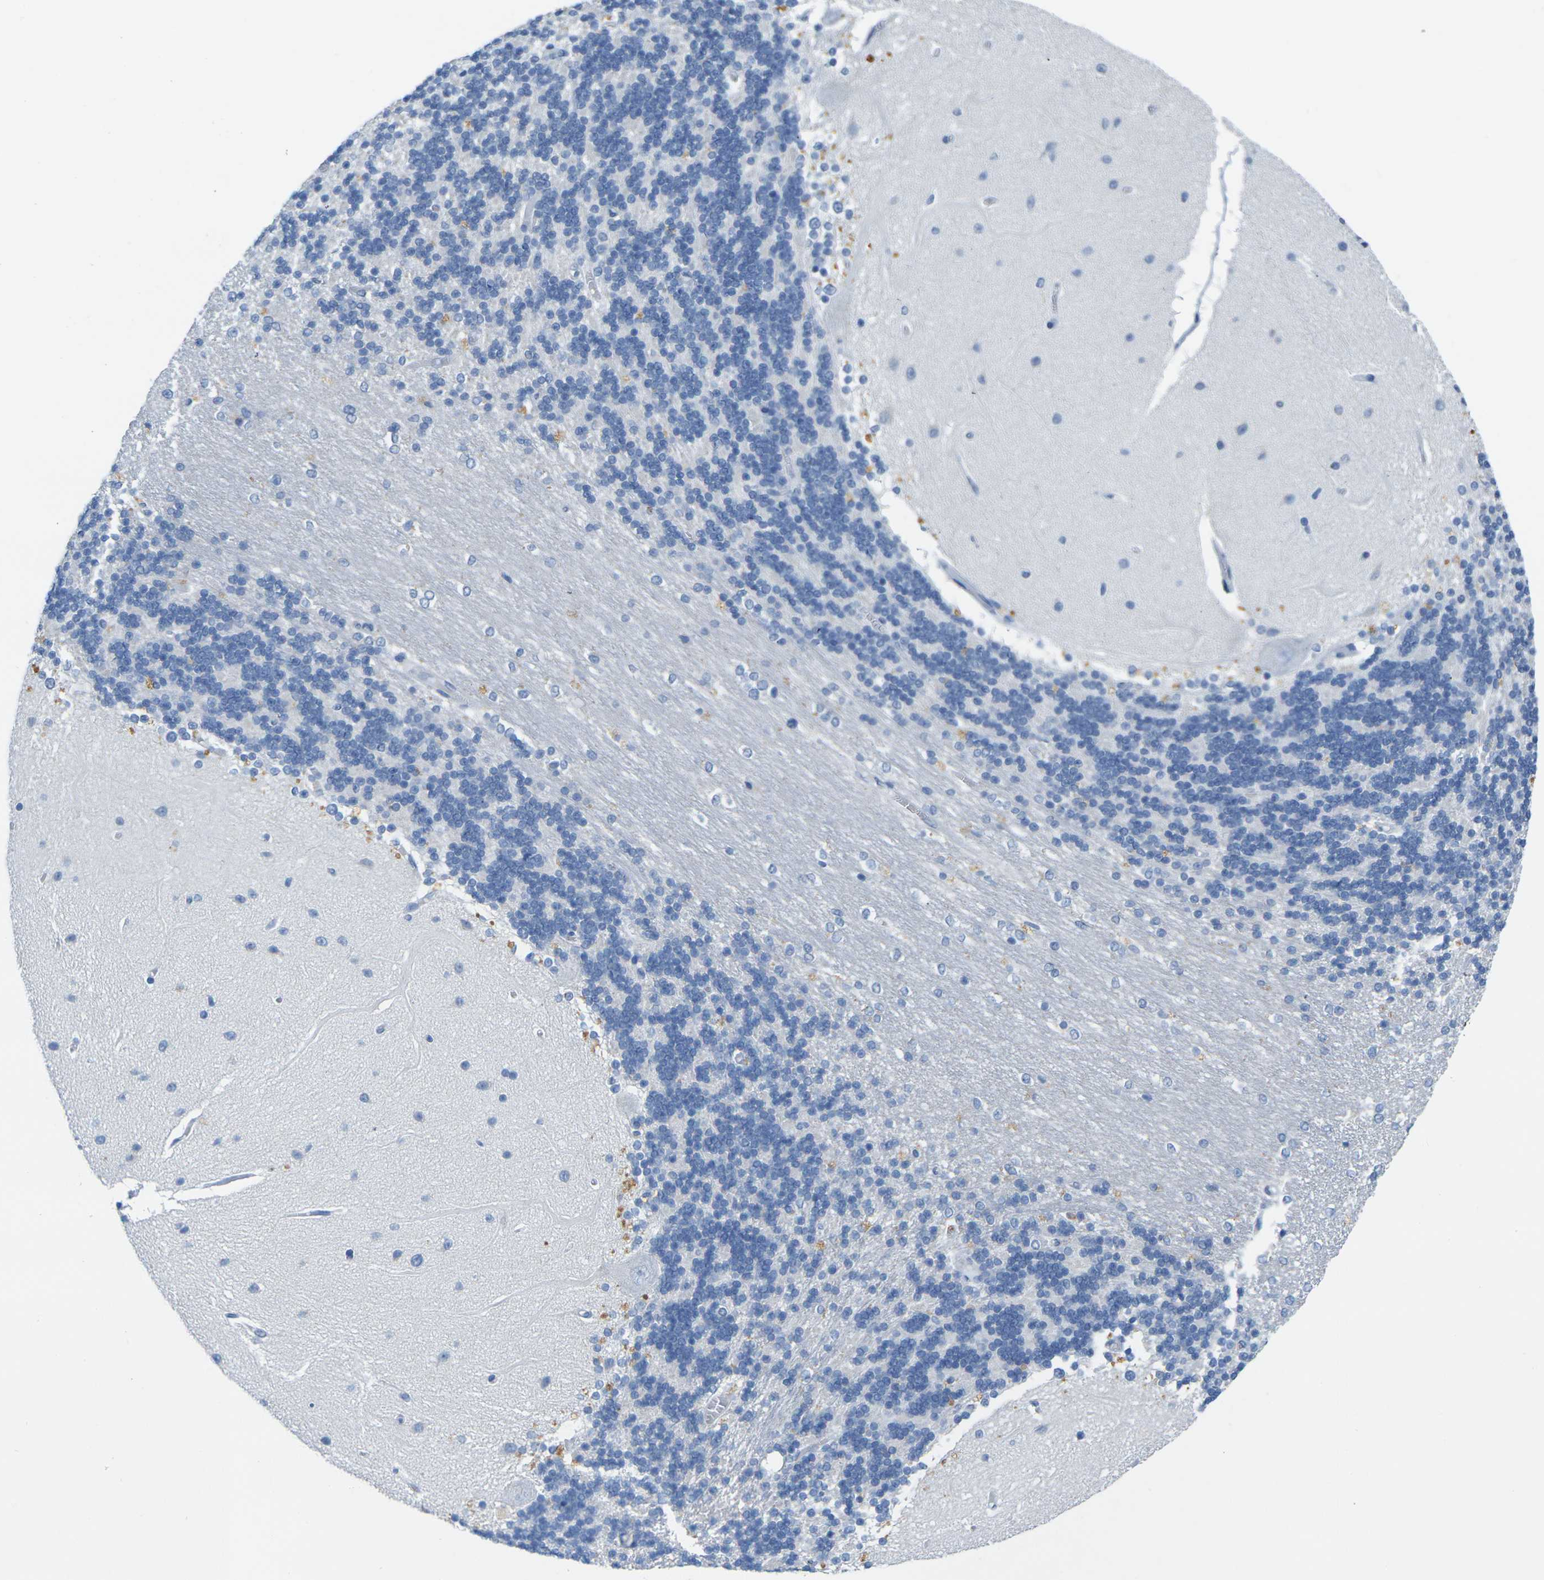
{"staining": {"intensity": "negative", "quantity": "none", "location": "none"}, "tissue": "cerebellum", "cell_type": "Cells in granular layer", "image_type": "normal", "snomed": [{"axis": "morphology", "description": "Normal tissue, NOS"}, {"axis": "topography", "description": "Cerebellum"}], "caption": "Cells in granular layer show no significant protein staining in unremarkable cerebellum. The staining was performed using DAB (3,3'-diaminobenzidine) to visualize the protein expression in brown, while the nuclei were stained in blue with hematoxylin (Magnification: 20x).", "gene": "CDK2", "patient": {"sex": "female", "age": 54}}